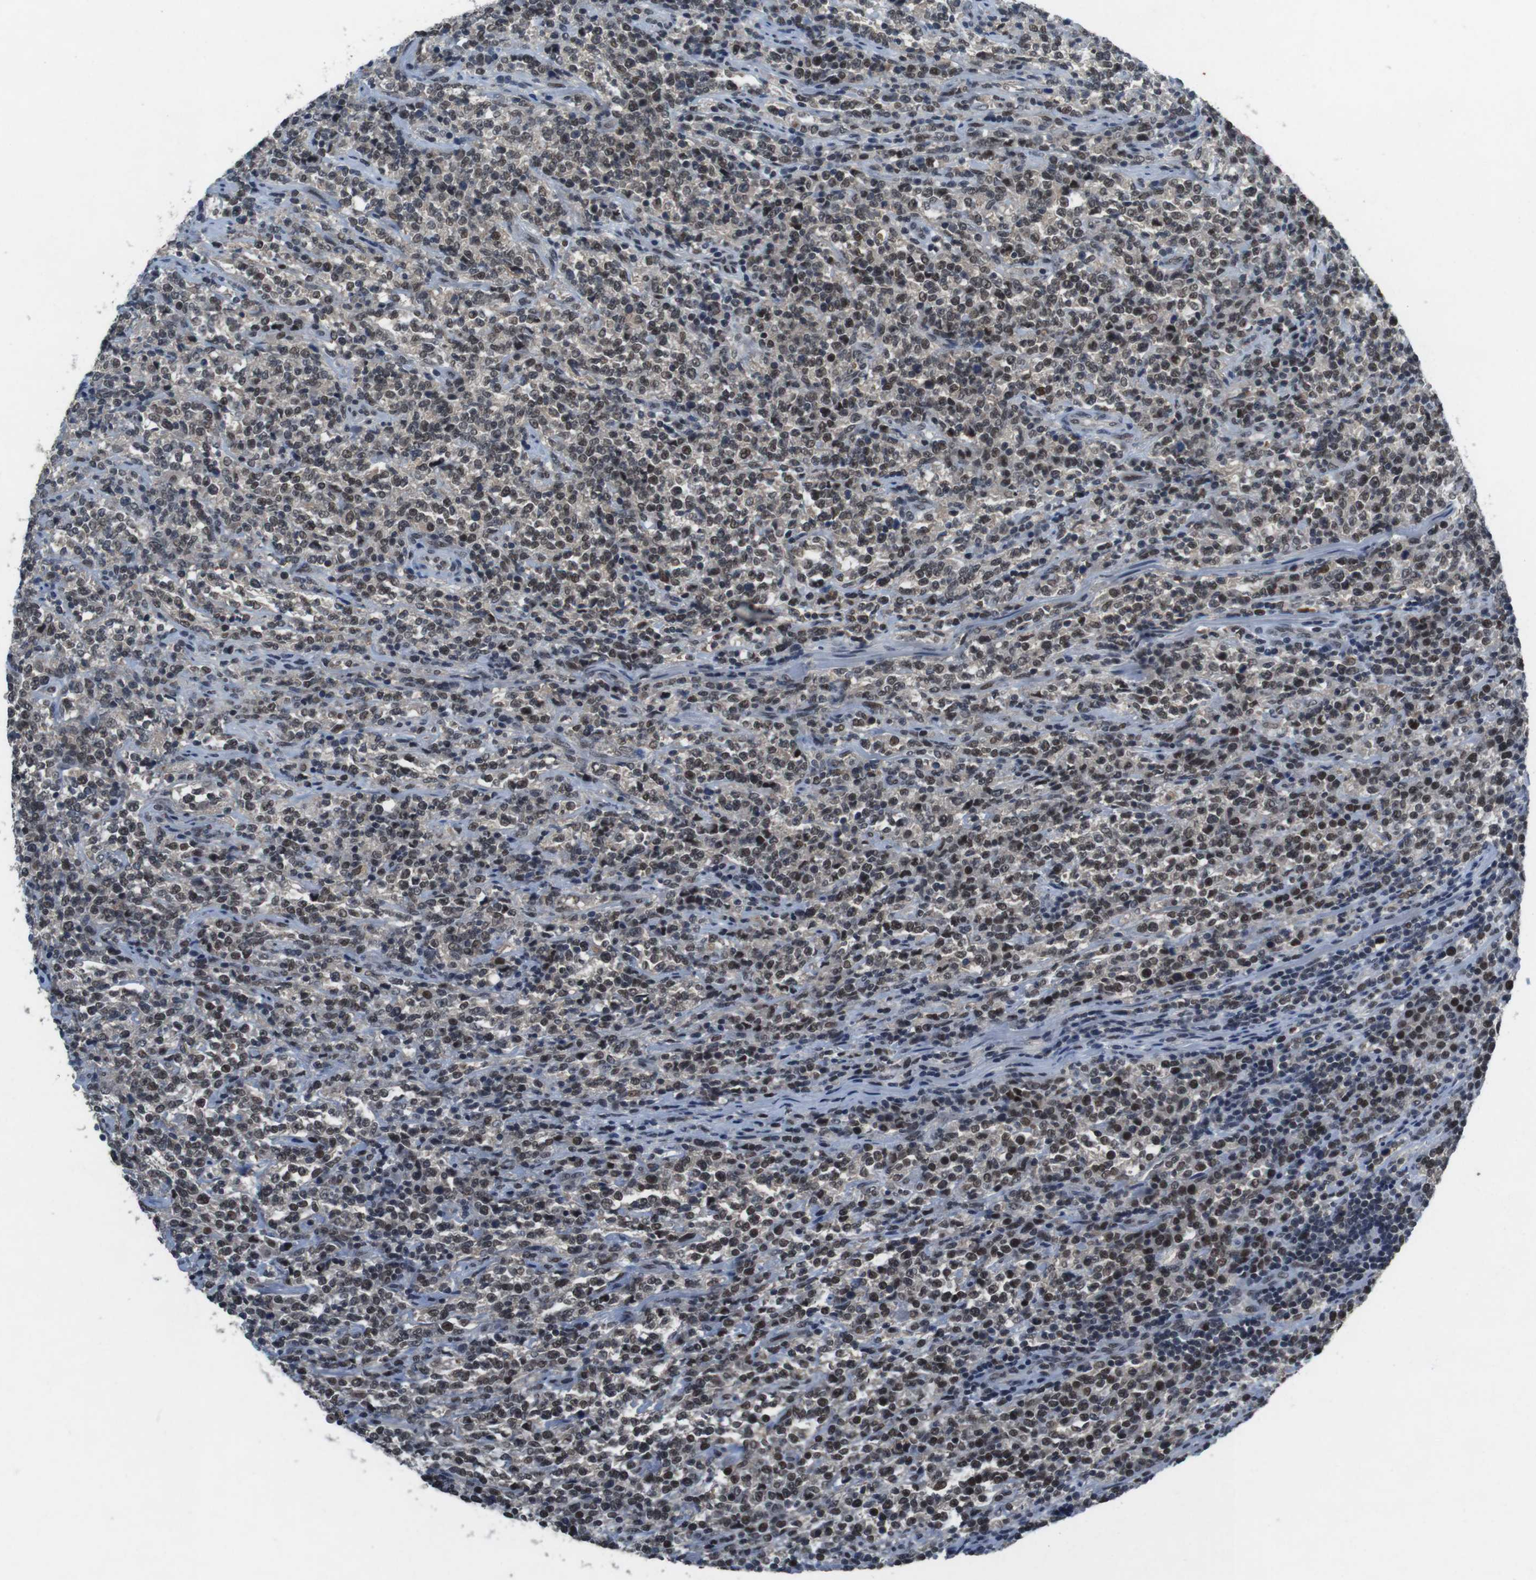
{"staining": {"intensity": "moderate", "quantity": "25%-75%", "location": "cytoplasmic/membranous,nuclear"}, "tissue": "lymphoma", "cell_type": "Tumor cells", "image_type": "cancer", "snomed": [{"axis": "morphology", "description": "Malignant lymphoma, non-Hodgkin's type, High grade"}, {"axis": "topography", "description": "Soft tissue"}], "caption": "Immunohistochemistry (IHC) micrograph of malignant lymphoma, non-Hodgkin's type (high-grade) stained for a protein (brown), which demonstrates medium levels of moderate cytoplasmic/membranous and nuclear expression in approximately 25%-75% of tumor cells.", "gene": "USP7", "patient": {"sex": "male", "age": 18}}